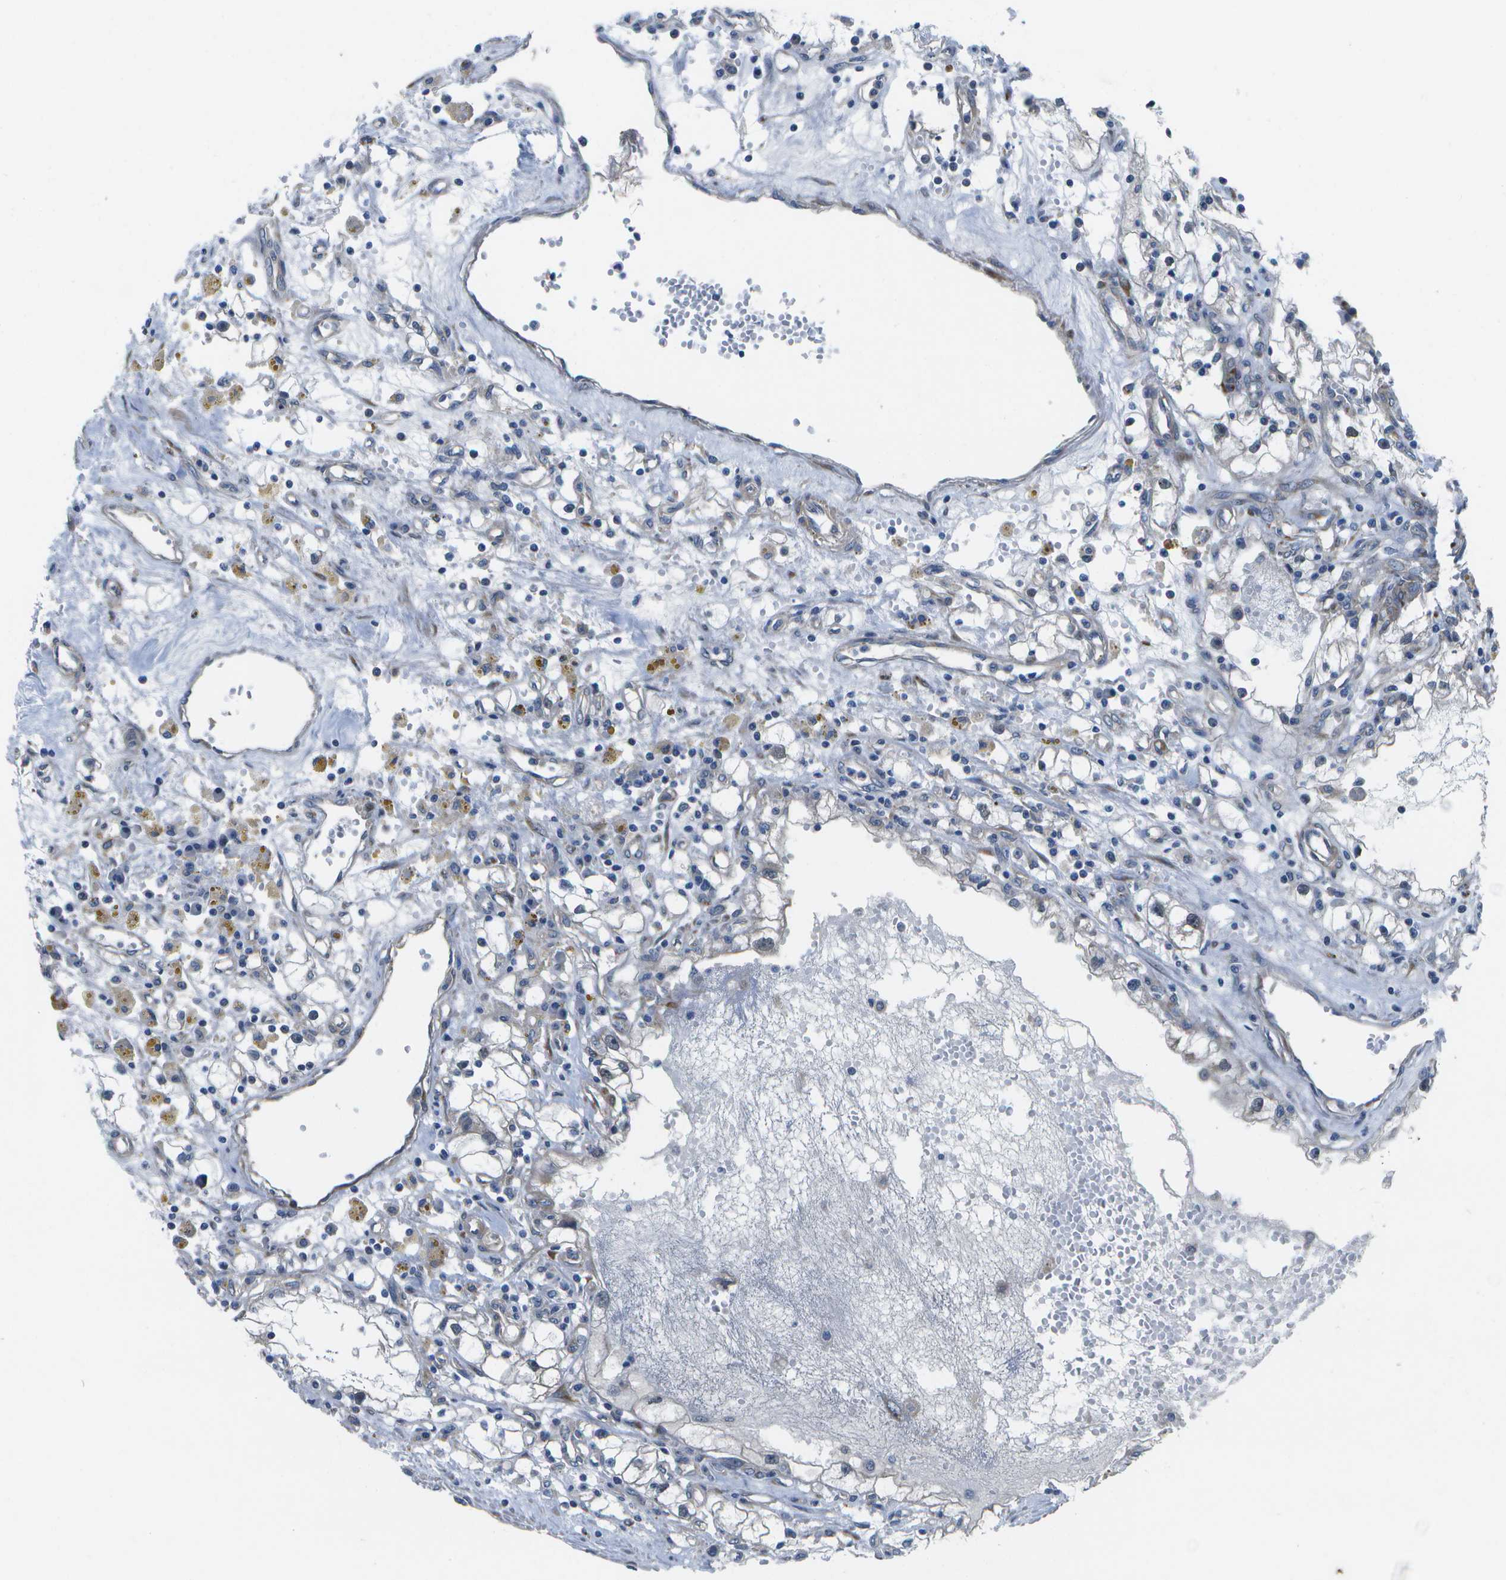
{"staining": {"intensity": "negative", "quantity": "none", "location": "none"}, "tissue": "renal cancer", "cell_type": "Tumor cells", "image_type": "cancer", "snomed": [{"axis": "morphology", "description": "Adenocarcinoma, NOS"}, {"axis": "topography", "description": "Kidney"}], "caption": "This is a photomicrograph of IHC staining of renal cancer, which shows no staining in tumor cells.", "gene": "P3H1", "patient": {"sex": "male", "age": 56}}